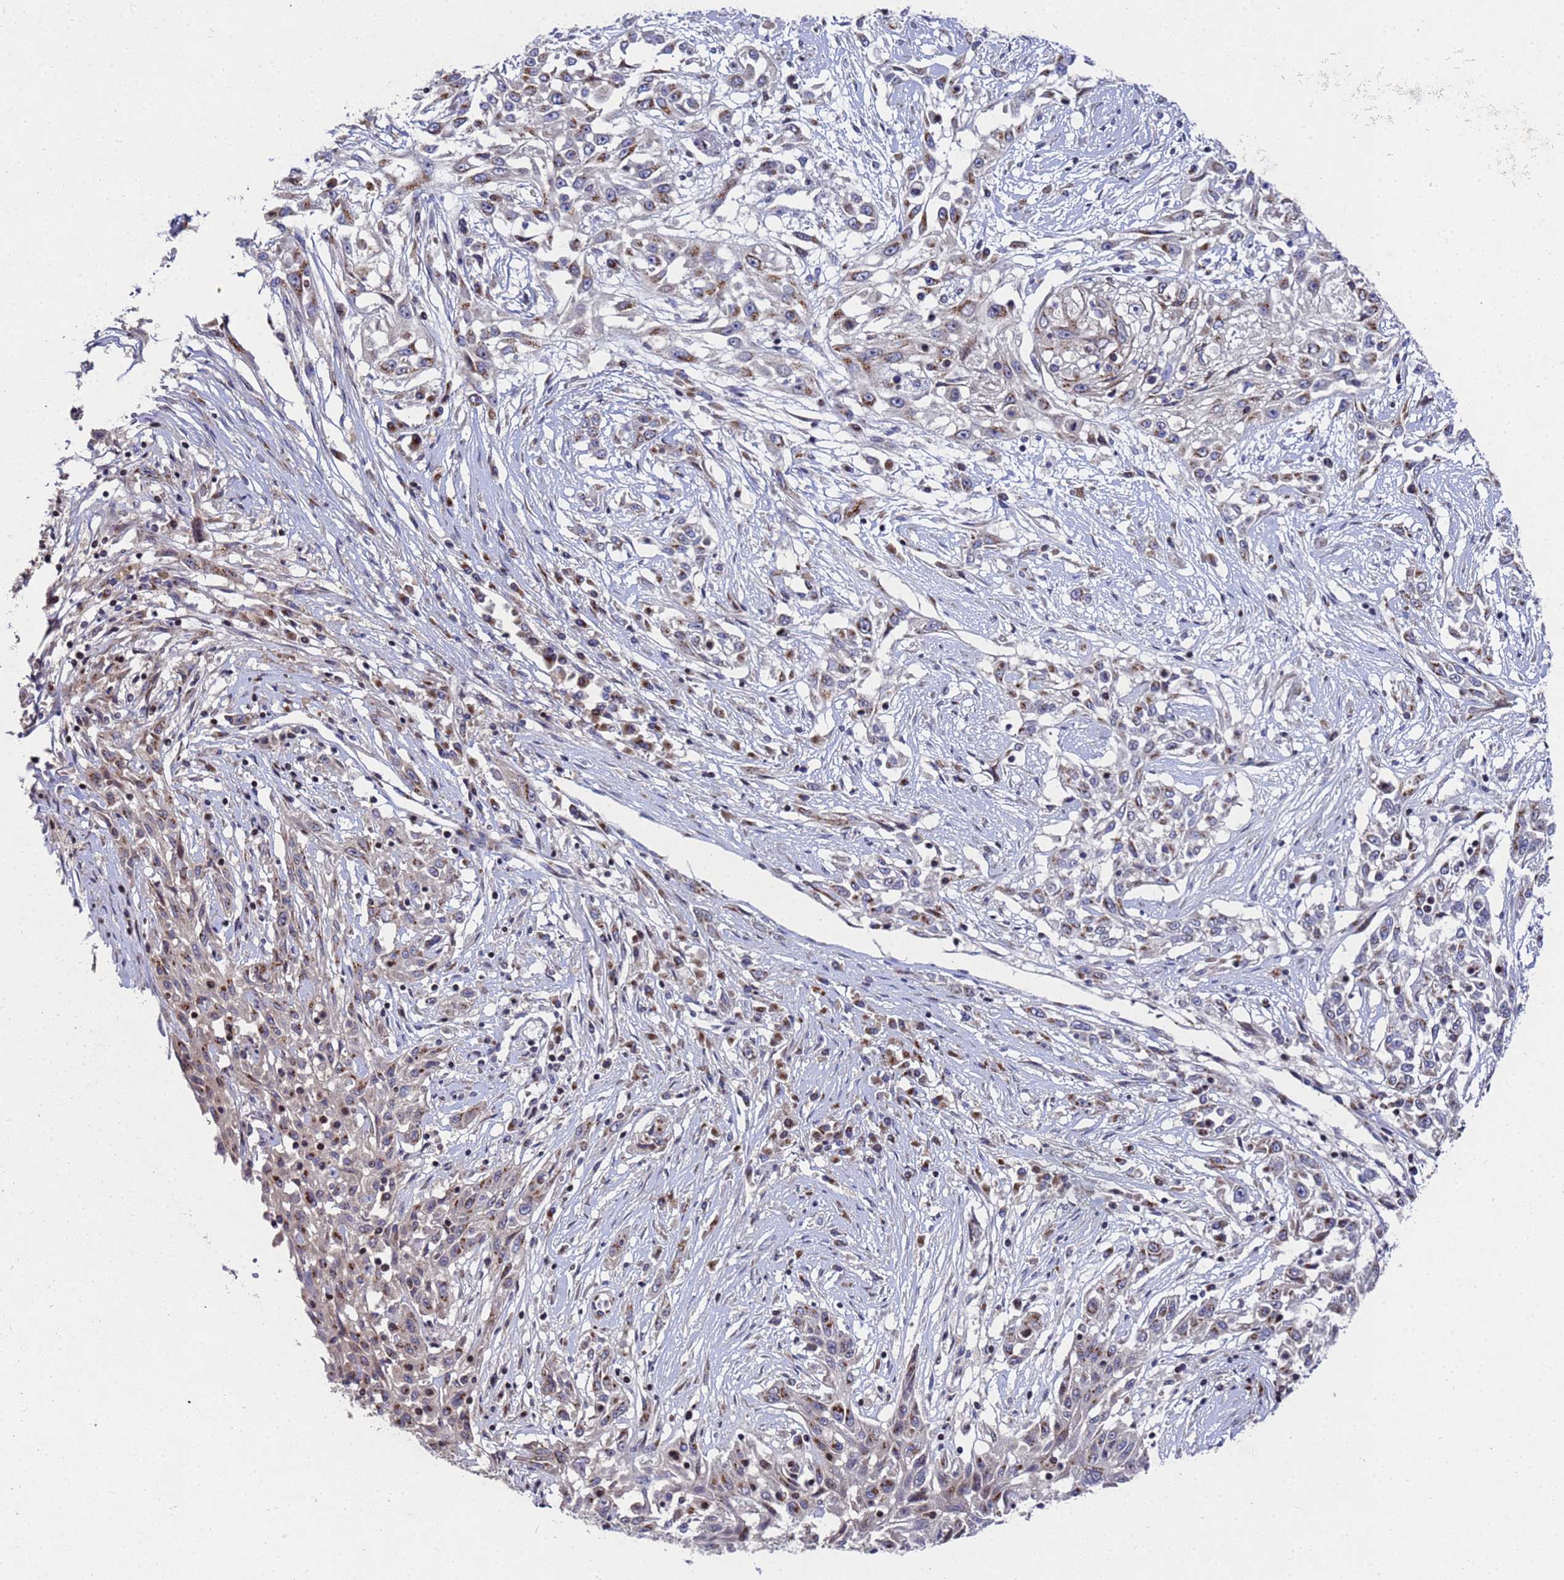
{"staining": {"intensity": "moderate", "quantity": "25%-75%", "location": "cytoplasmic/membranous"}, "tissue": "skin cancer", "cell_type": "Tumor cells", "image_type": "cancer", "snomed": [{"axis": "morphology", "description": "Squamous cell carcinoma, NOS"}, {"axis": "morphology", "description": "Squamous cell carcinoma, metastatic, NOS"}, {"axis": "topography", "description": "Skin"}, {"axis": "topography", "description": "Lymph node"}], "caption": "A brown stain labels moderate cytoplasmic/membranous expression of a protein in human skin cancer (metastatic squamous cell carcinoma) tumor cells.", "gene": "NSUN6", "patient": {"sex": "male", "age": 75}}